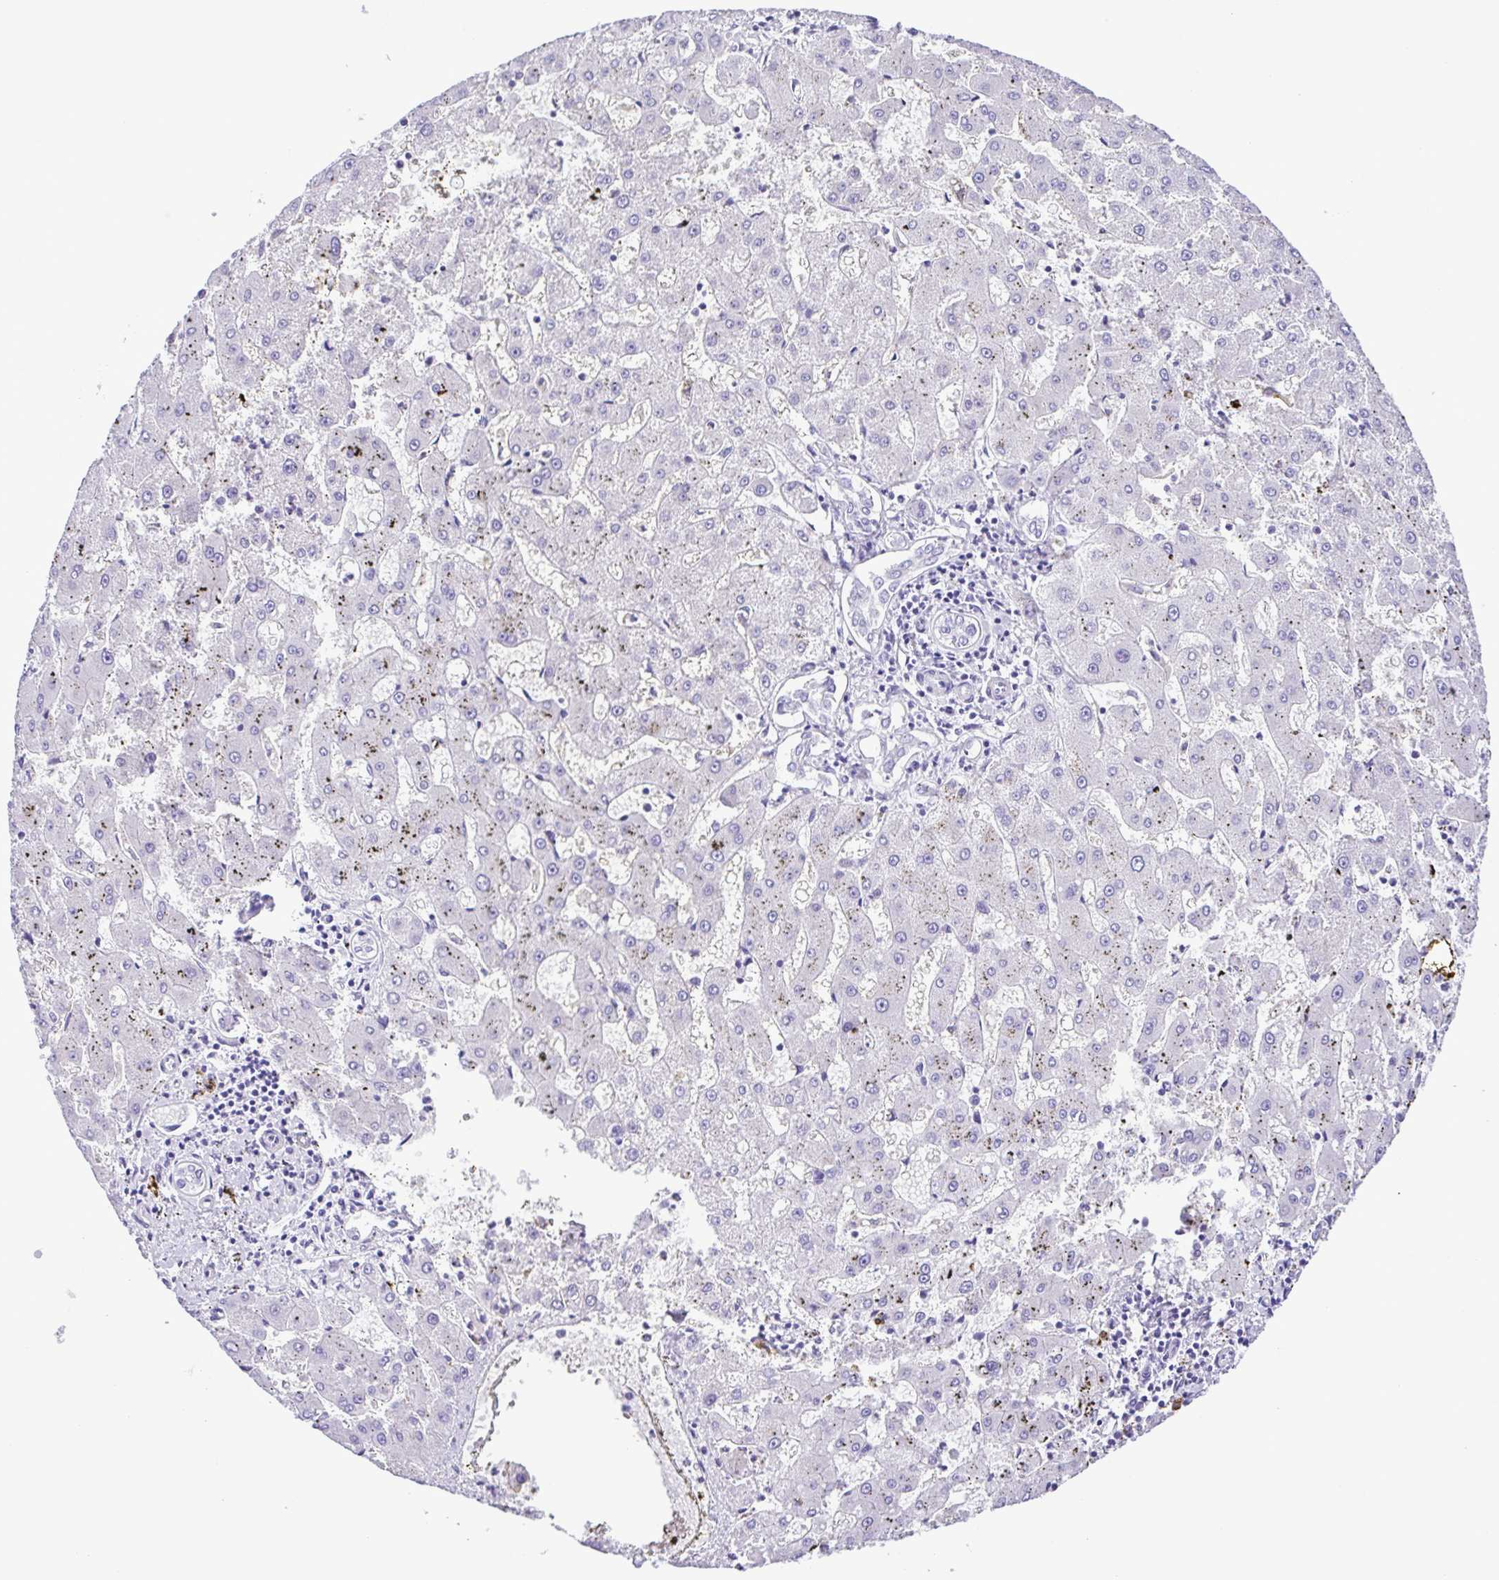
{"staining": {"intensity": "negative", "quantity": "none", "location": "none"}, "tissue": "liver cancer", "cell_type": "Tumor cells", "image_type": "cancer", "snomed": [{"axis": "morphology", "description": "Carcinoma, Hepatocellular, NOS"}, {"axis": "topography", "description": "Liver"}], "caption": "Immunohistochemistry (IHC) photomicrograph of neoplastic tissue: human liver cancer (hepatocellular carcinoma) stained with DAB (3,3'-diaminobenzidine) exhibits no significant protein positivity in tumor cells.", "gene": "SYT1", "patient": {"sex": "male", "age": 67}}